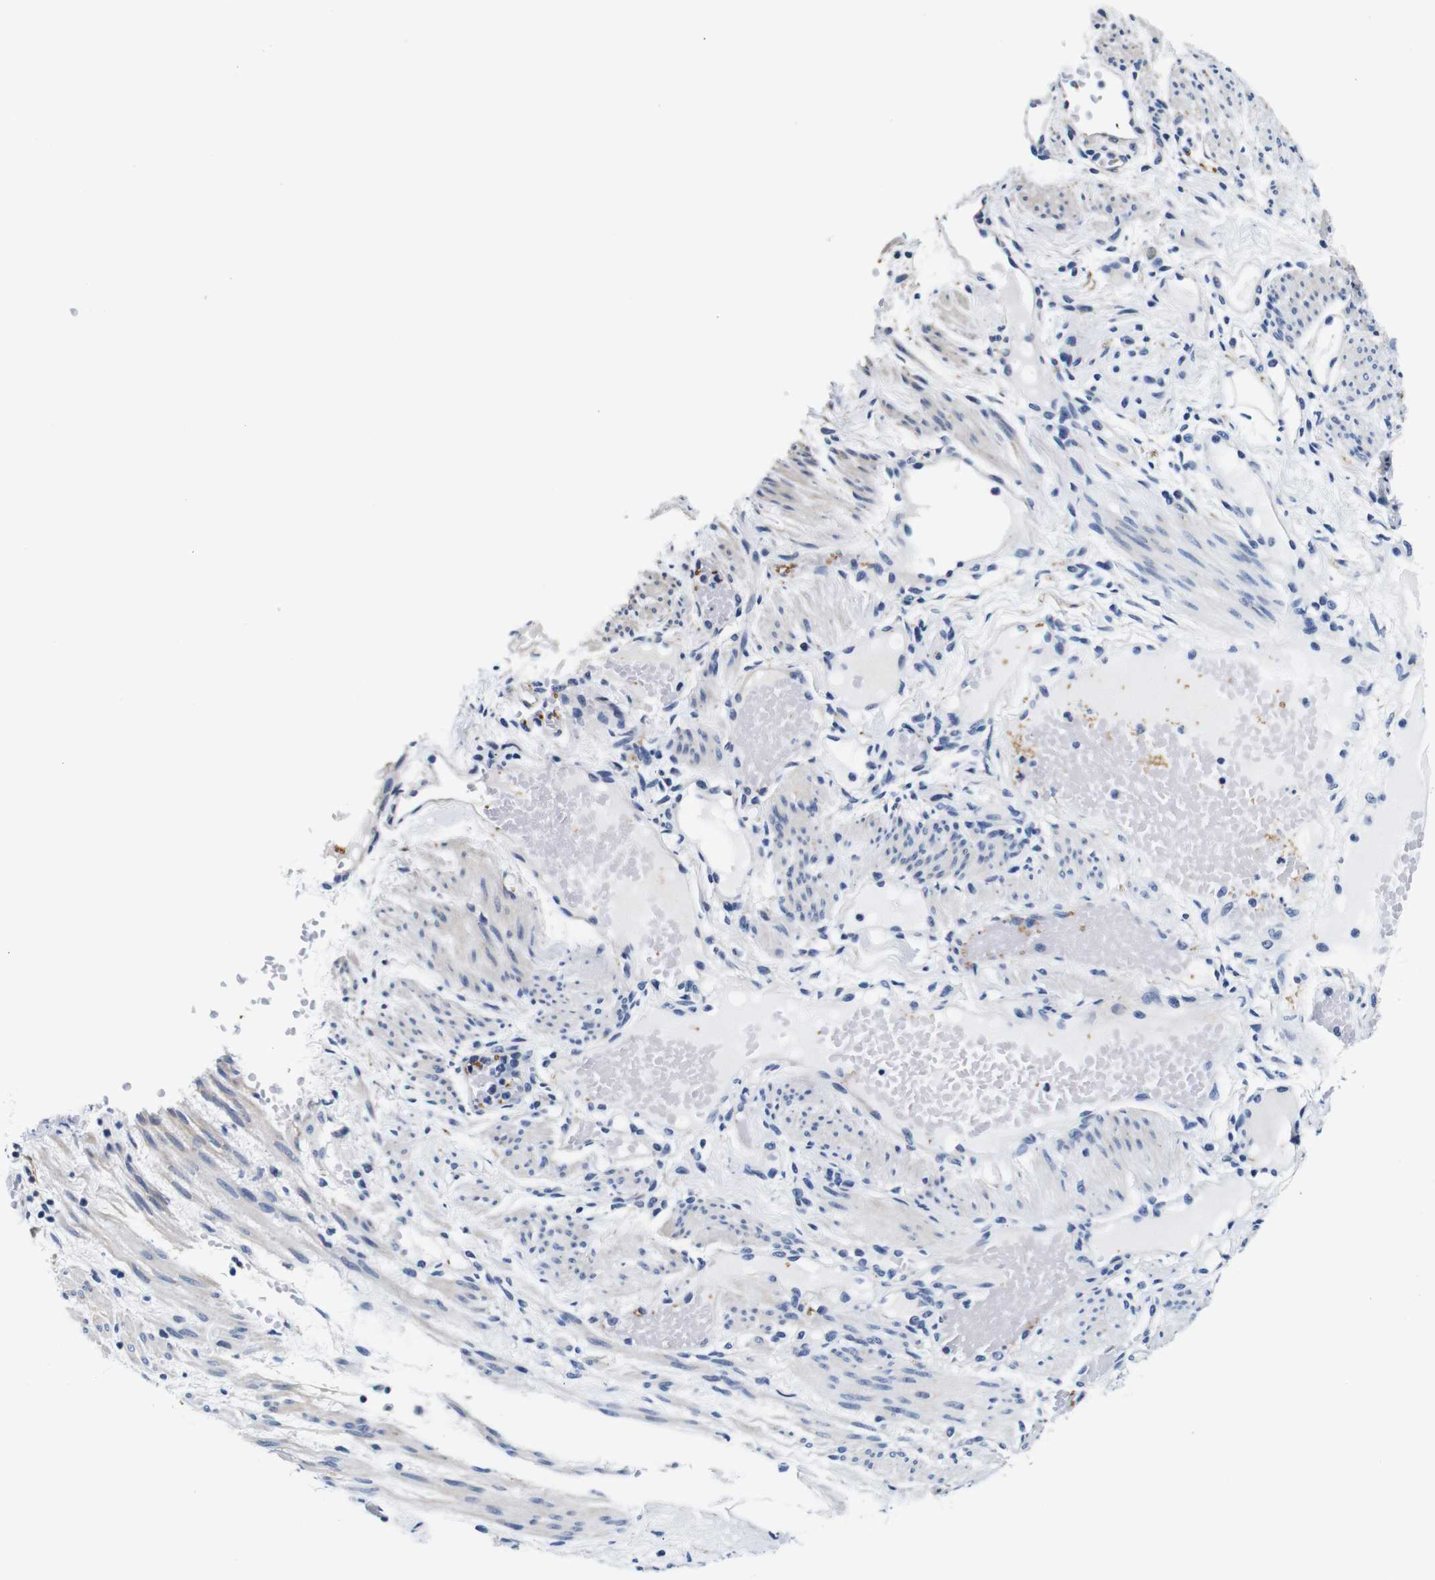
{"staining": {"intensity": "negative", "quantity": "none", "location": "none"}, "tissue": "endometrial cancer", "cell_type": "Tumor cells", "image_type": "cancer", "snomed": [{"axis": "morphology", "description": "Adenocarcinoma, NOS"}, {"axis": "topography", "description": "Endometrium"}], "caption": "Histopathology image shows no protein expression in tumor cells of endometrial cancer tissue. (Immunohistochemistry, brightfield microscopy, high magnification).", "gene": "GP1BA", "patient": {"sex": "female", "age": 85}}